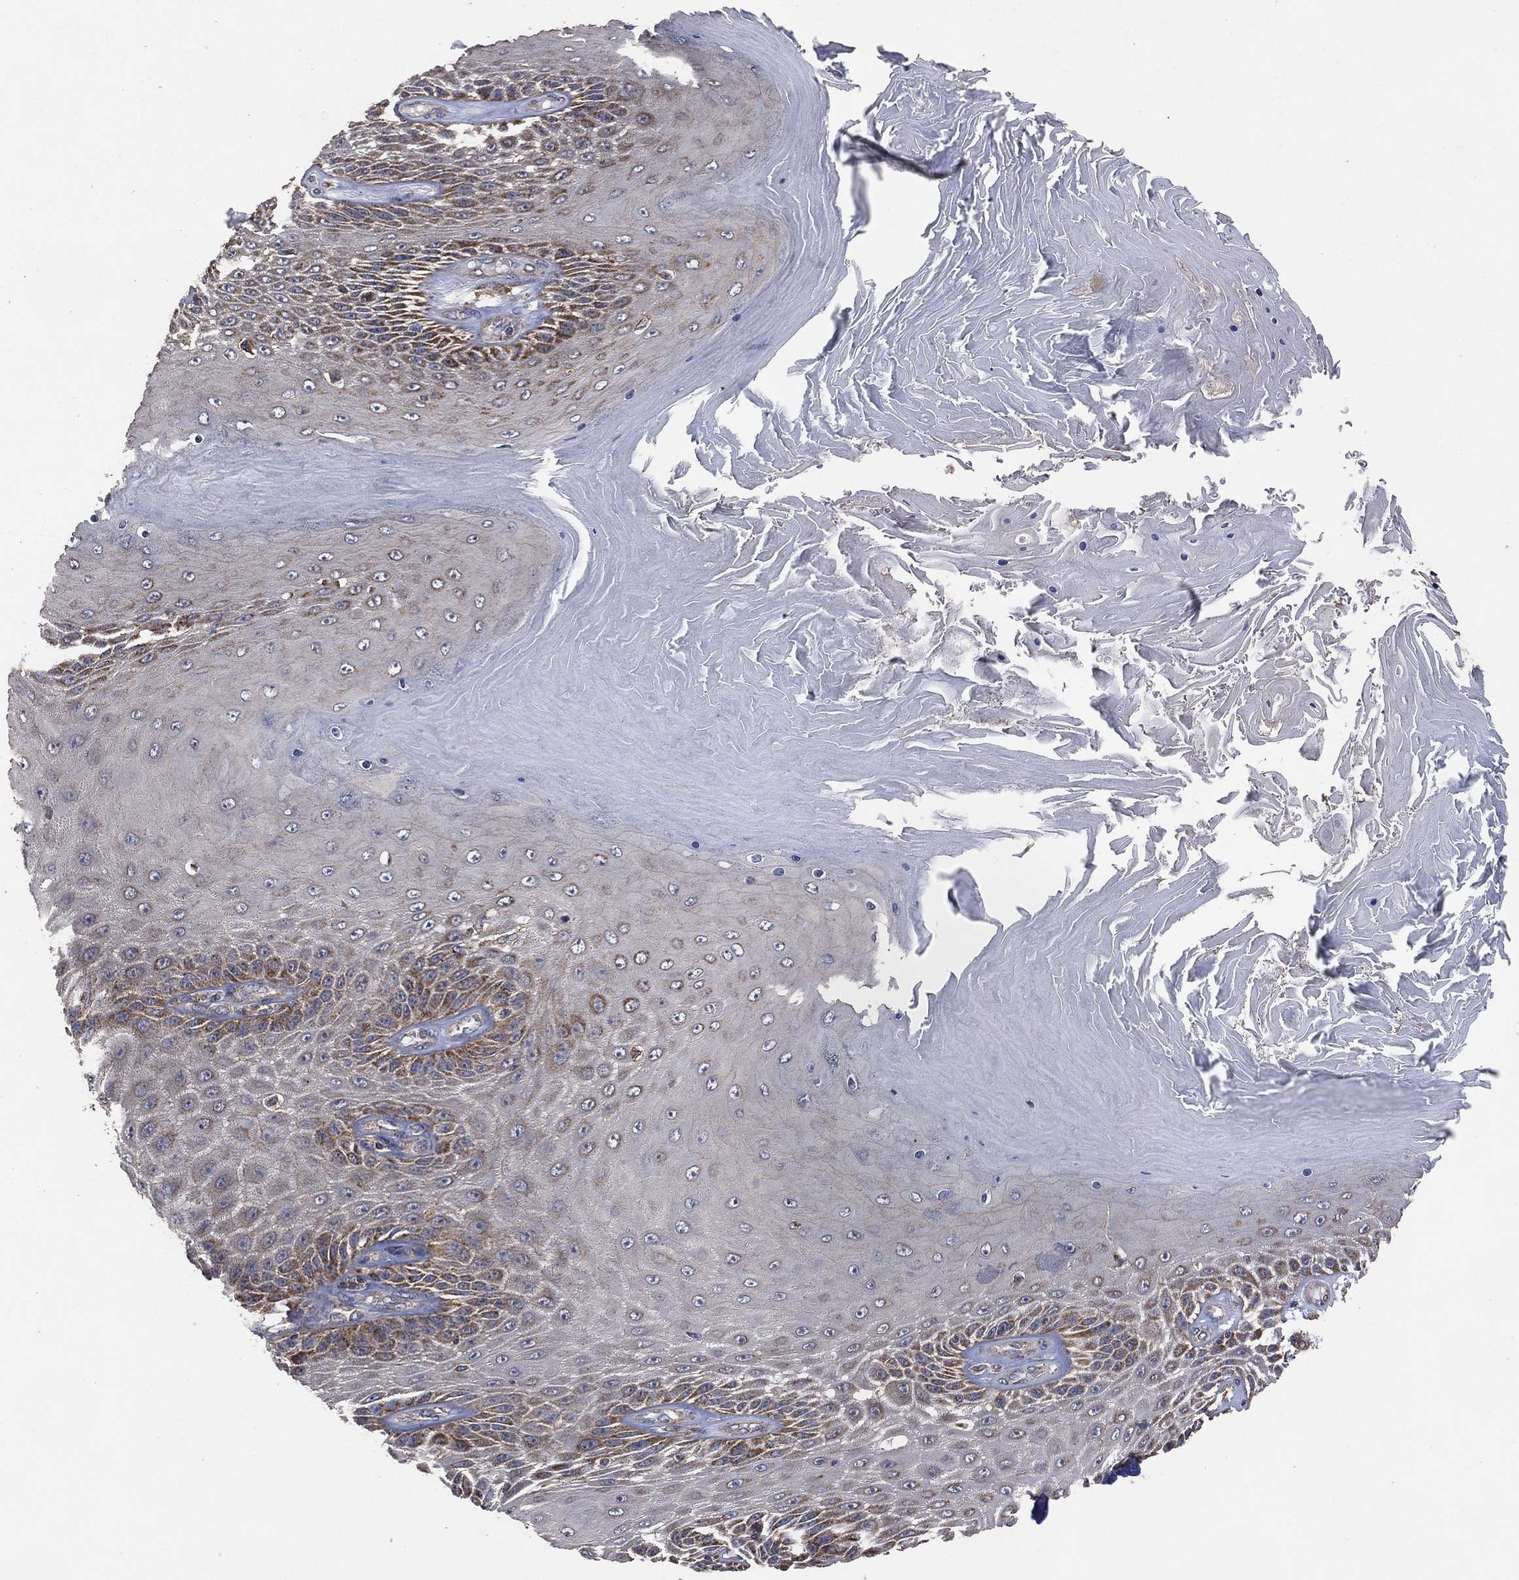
{"staining": {"intensity": "moderate", "quantity": "25%-75%", "location": "cytoplasmic/membranous"}, "tissue": "skin cancer", "cell_type": "Tumor cells", "image_type": "cancer", "snomed": [{"axis": "morphology", "description": "Squamous cell carcinoma, NOS"}, {"axis": "topography", "description": "Skin"}], "caption": "There is medium levels of moderate cytoplasmic/membranous expression in tumor cells of skin squamous cell carcinoma, as demonstrated by immunohistochemical staining (brown color).", "gene": "LIMD1", "patient": {"sex": "male", "age": 62}}